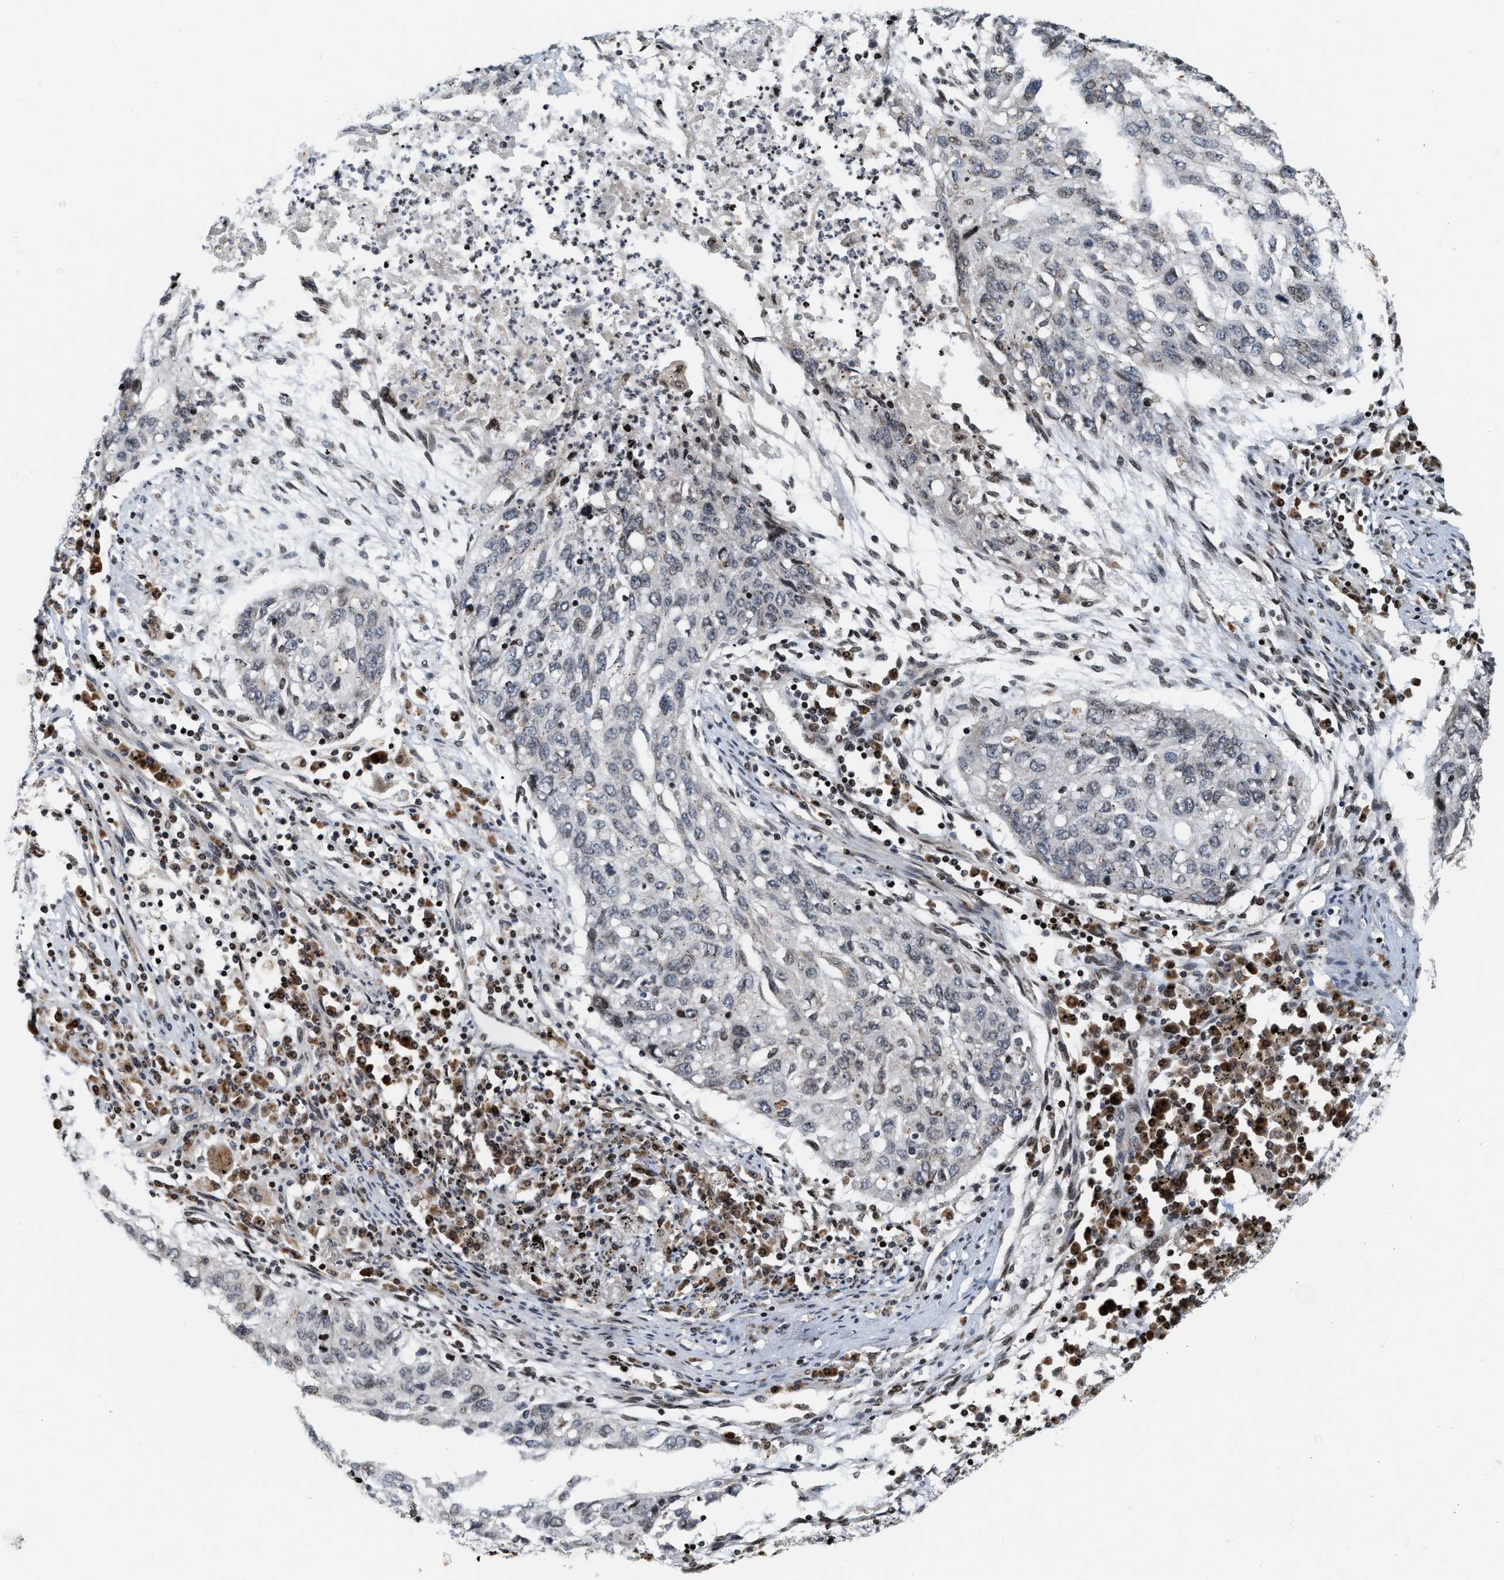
{"staining": {"intensity": "negative", "quantity": "none", "location": "none"}, "tissue": "lung cancer", "cell_type": "Tumor cells", "image_type": "cancer", "snomed": [{"axis": "morphology", "description": "Squamous cell carcinoma, NOS"}, {"axis": "topography", "description": "Lung"}], "caption": "A micrograph of lung cancer stained for a protein shows no brown staining in tumor cells. (DAB (3,3'-diaminobenzidine) immunohistochemistry with hematoxylin counter stain).", "gene": "PDZD2", "patient": {"sex": "female", "age": 63}}